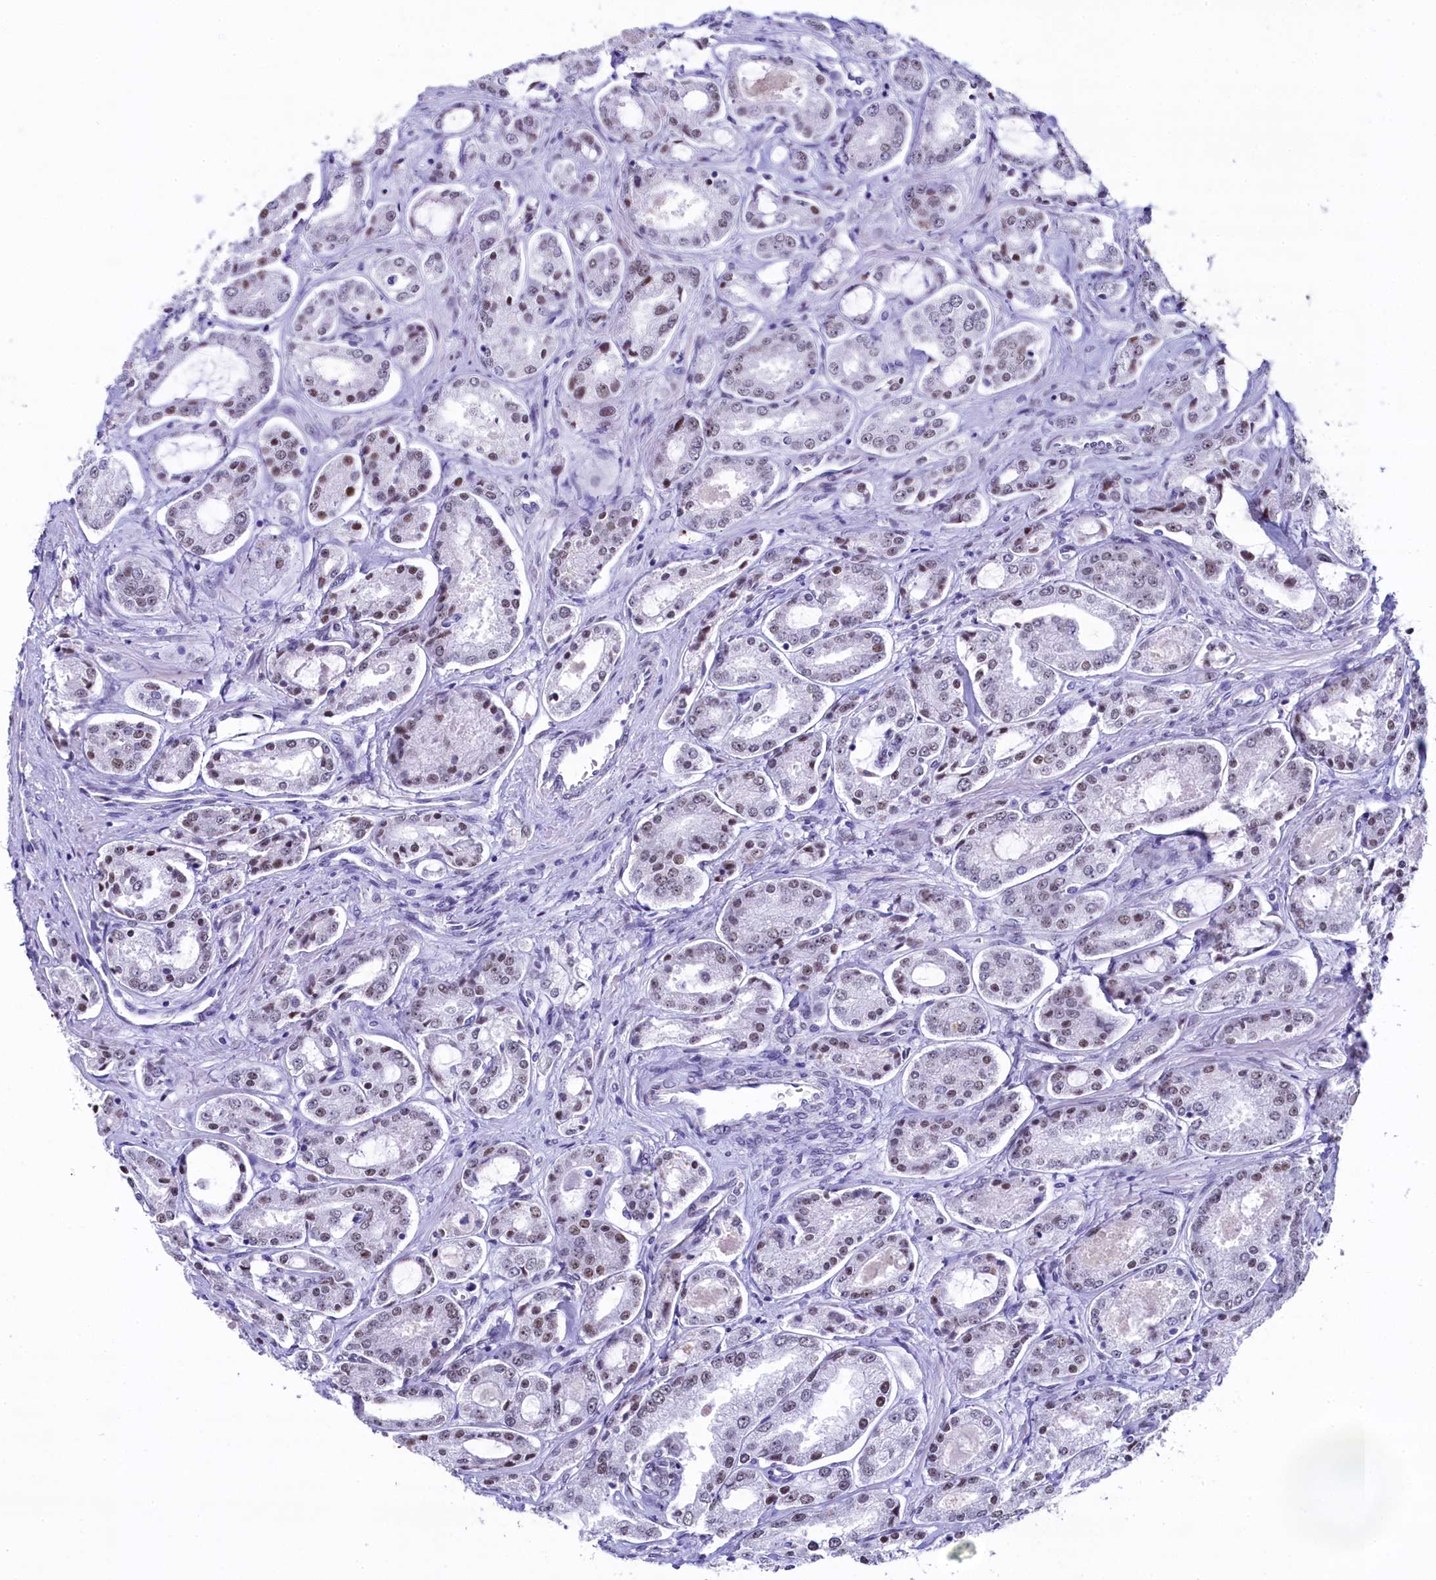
{"staining": {"intensity": "weak", "quantity": "25%-75%", "location": "nuclear"}, "tissue": "prostate cancer", "cell_type": "Tumor cells", "image_type": "cancer", "snomed": [{"axis": "morphology", "description": "Adenocarcinoma, Low grade"}, {"axis": "topography", "description": "Prostate"}], "caption": "The image shows a brown stain indicating the presence of a protein in the nuclear of tumor cells in prostate cancer.", "gene": "SUGP2", "patient": {"sex": "male", "age": 68}}